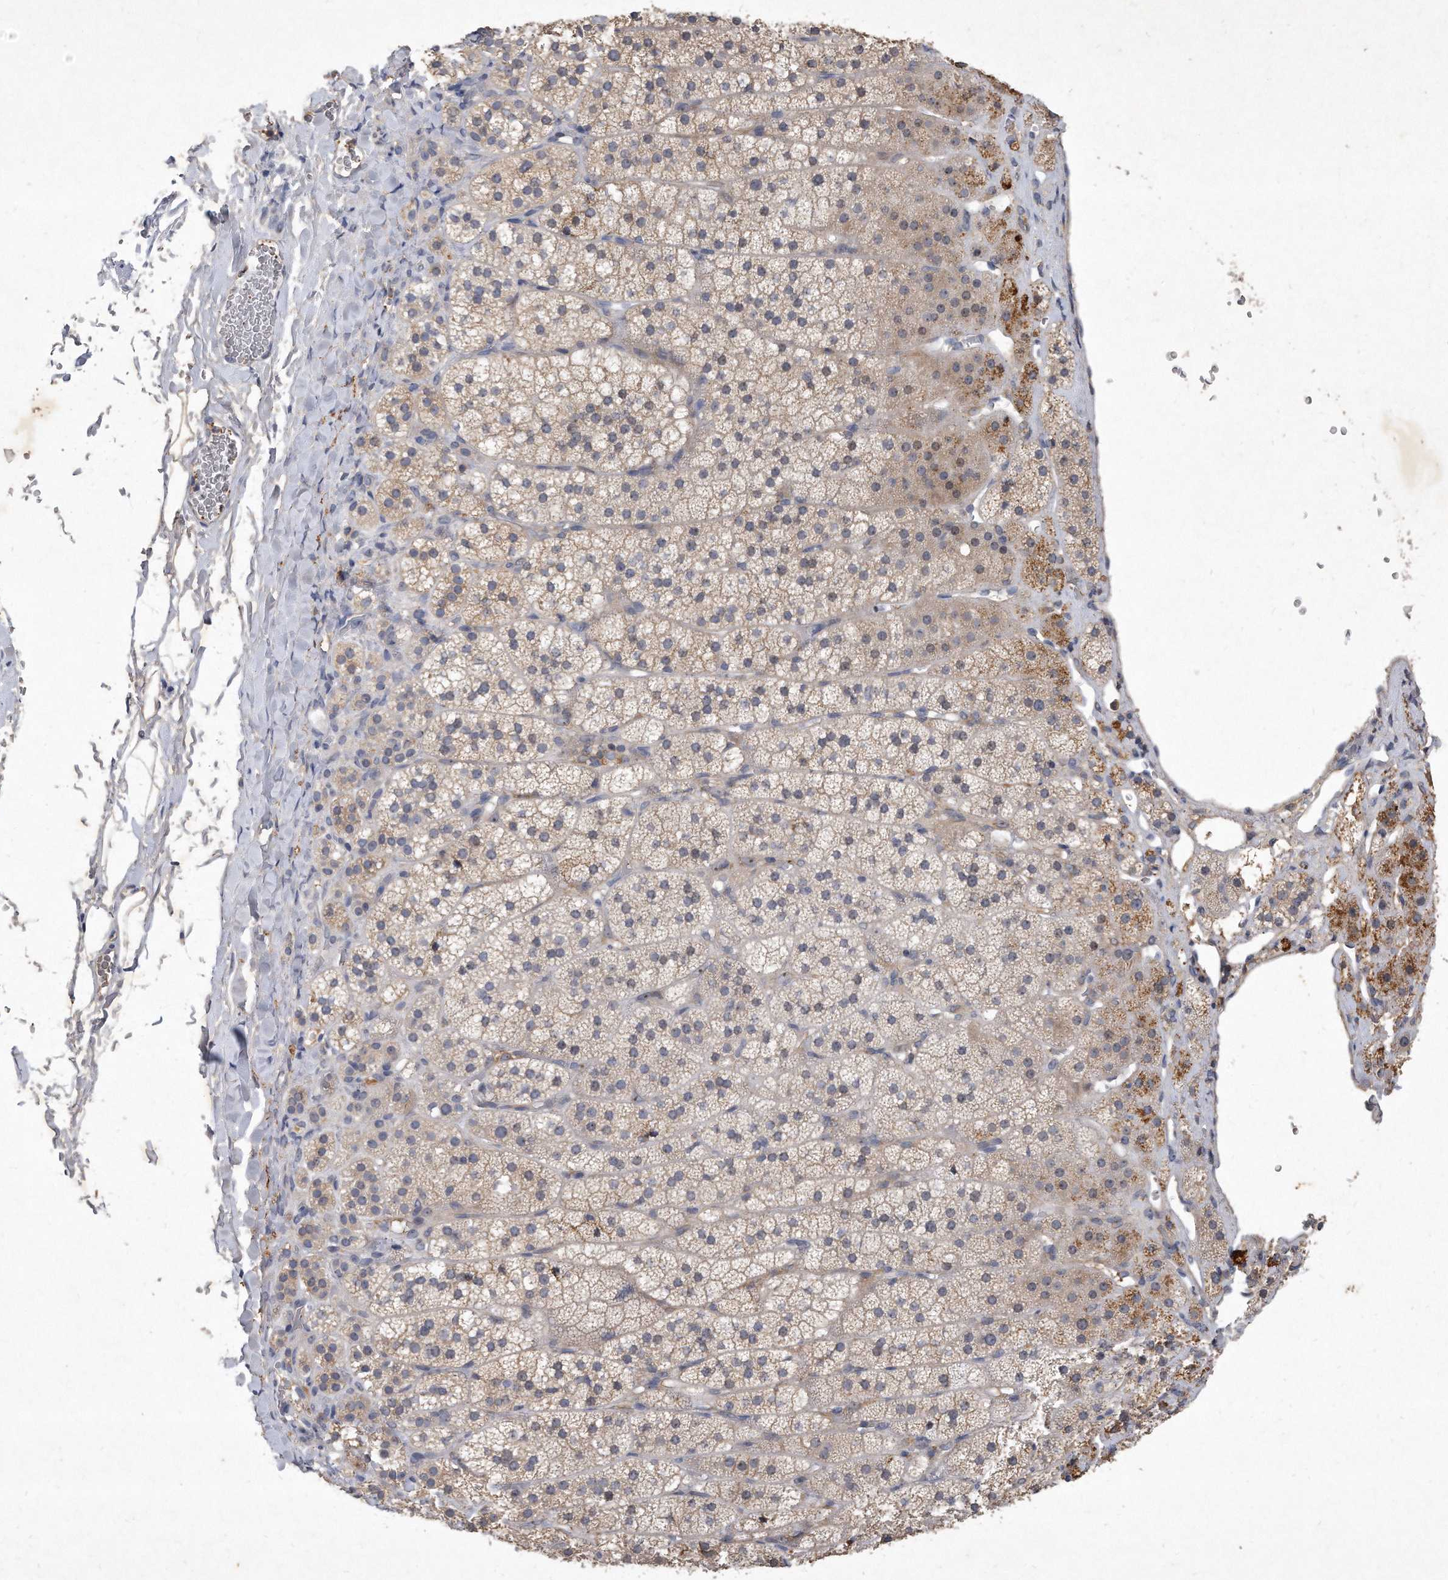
{"staining": {"intensity": "moderate", "quantity": "<25%", "location": "cytoplasmic/membranous"}, "tissue": "adrenal gland", "cell_type": "Glandular cells", "image_type": "normal", "snomed": [{"axis": "morphology", "description": "Normal tissue, NOS"}, {"axis": "topography", "description": "Adrenal gland"}], "caption": "Benign adrenal gland was stained to show a protein in brown. There is low levels of moderate cytoplasmic/membranous staining in about <25% of glandular cells. (DAB IHC with brightfield microscopy, high magnification).", "gene": "PGBD2", "patient": {"sex": "female", "age": 44}}